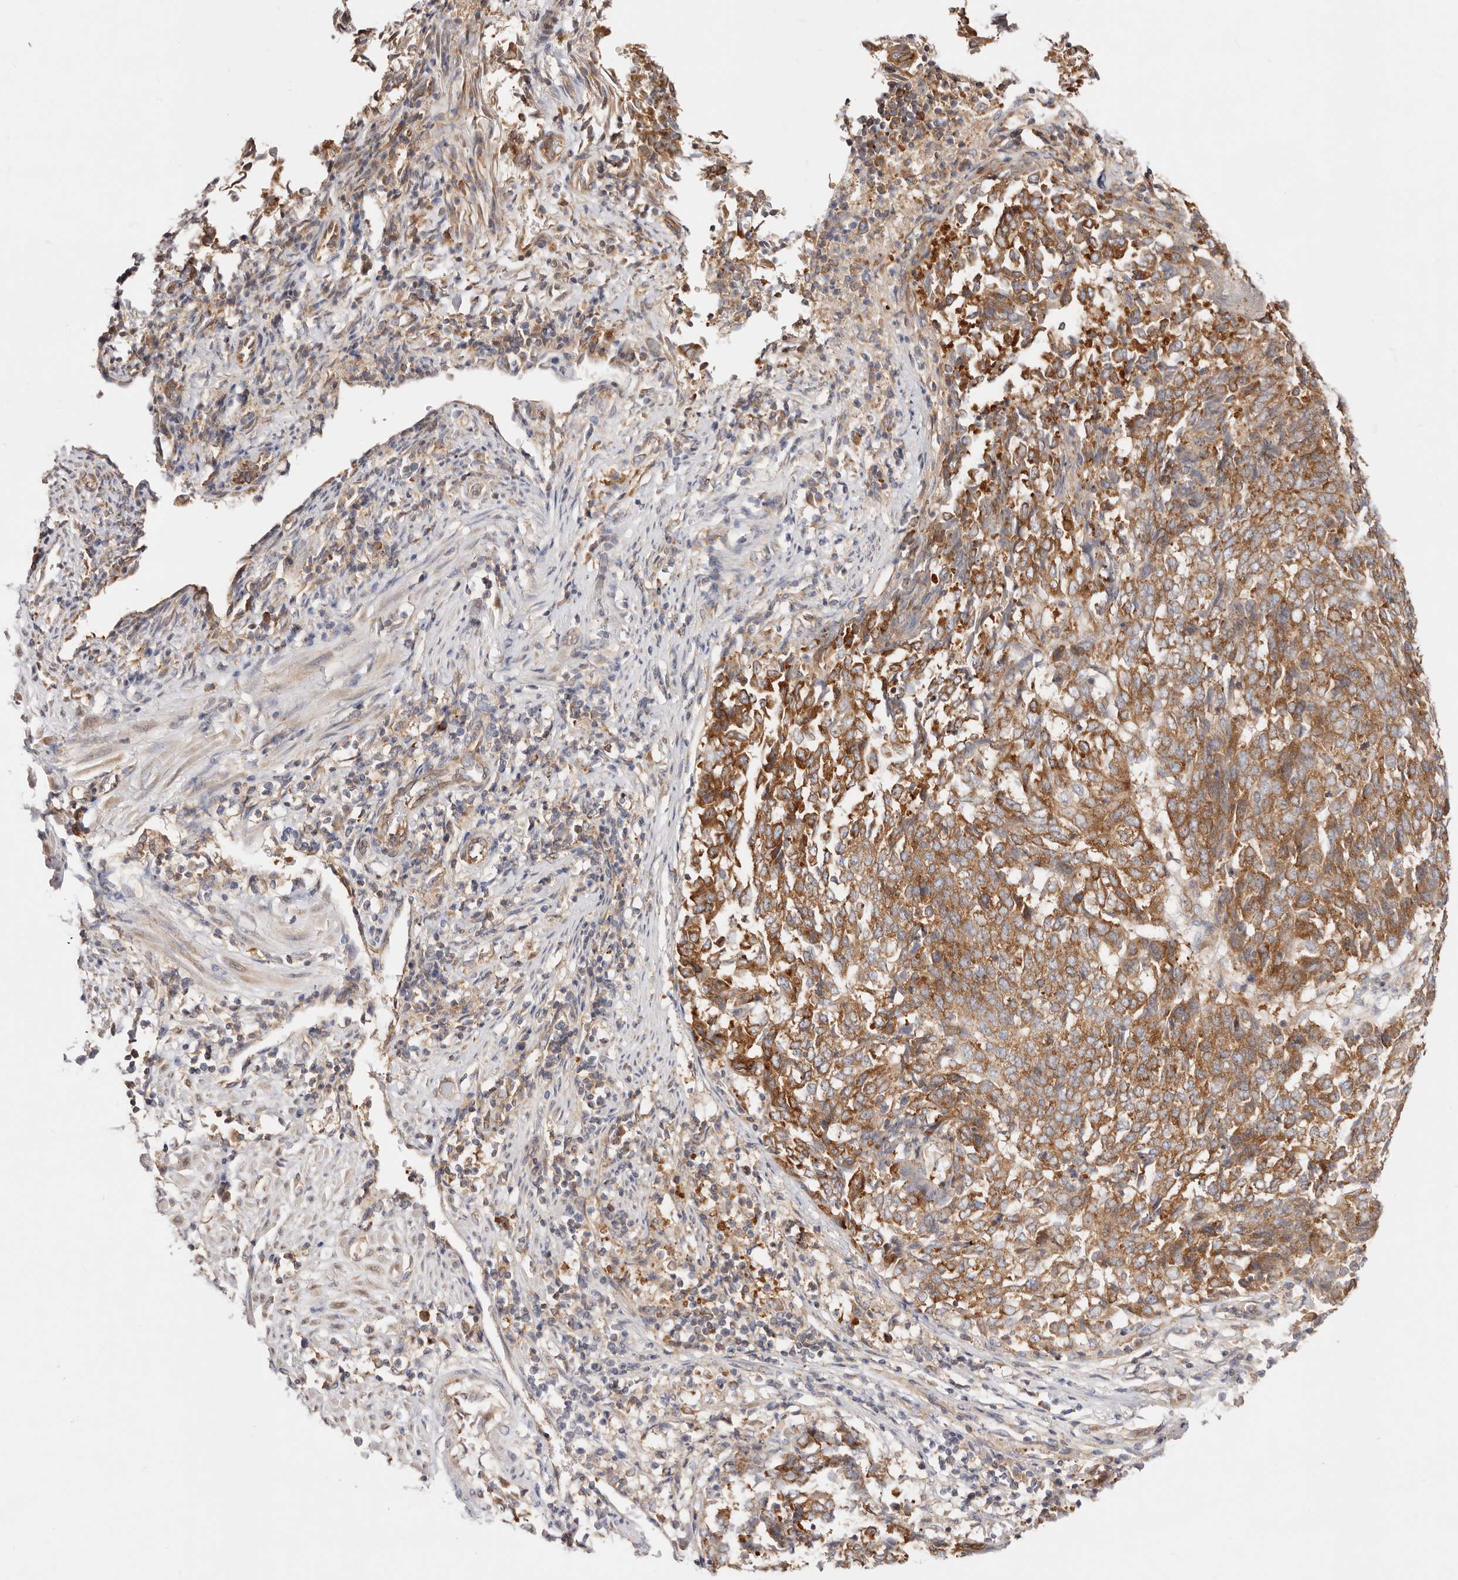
{"staining": {"intensity": "moderate", "quantity": ">75%", "location": "cytoplasmic/membranous"}, "tissue": "endometrial cancer", "cell_type": "Tumor cells", "image_type": "cancer", "snomed": [{"axis": "morphology", "description": "Adenocarcinoma, NOS"}, {"axis": "topography", "description": "Endometrium"}], "caption": "Protein staining exhibits moderate cytoplasmic/membranous staining in approximately >75% of tumor cells in endometrial adenocarcinoma.", "gene": "GNA13", "patient": {"sex": "female", "age": 80}}